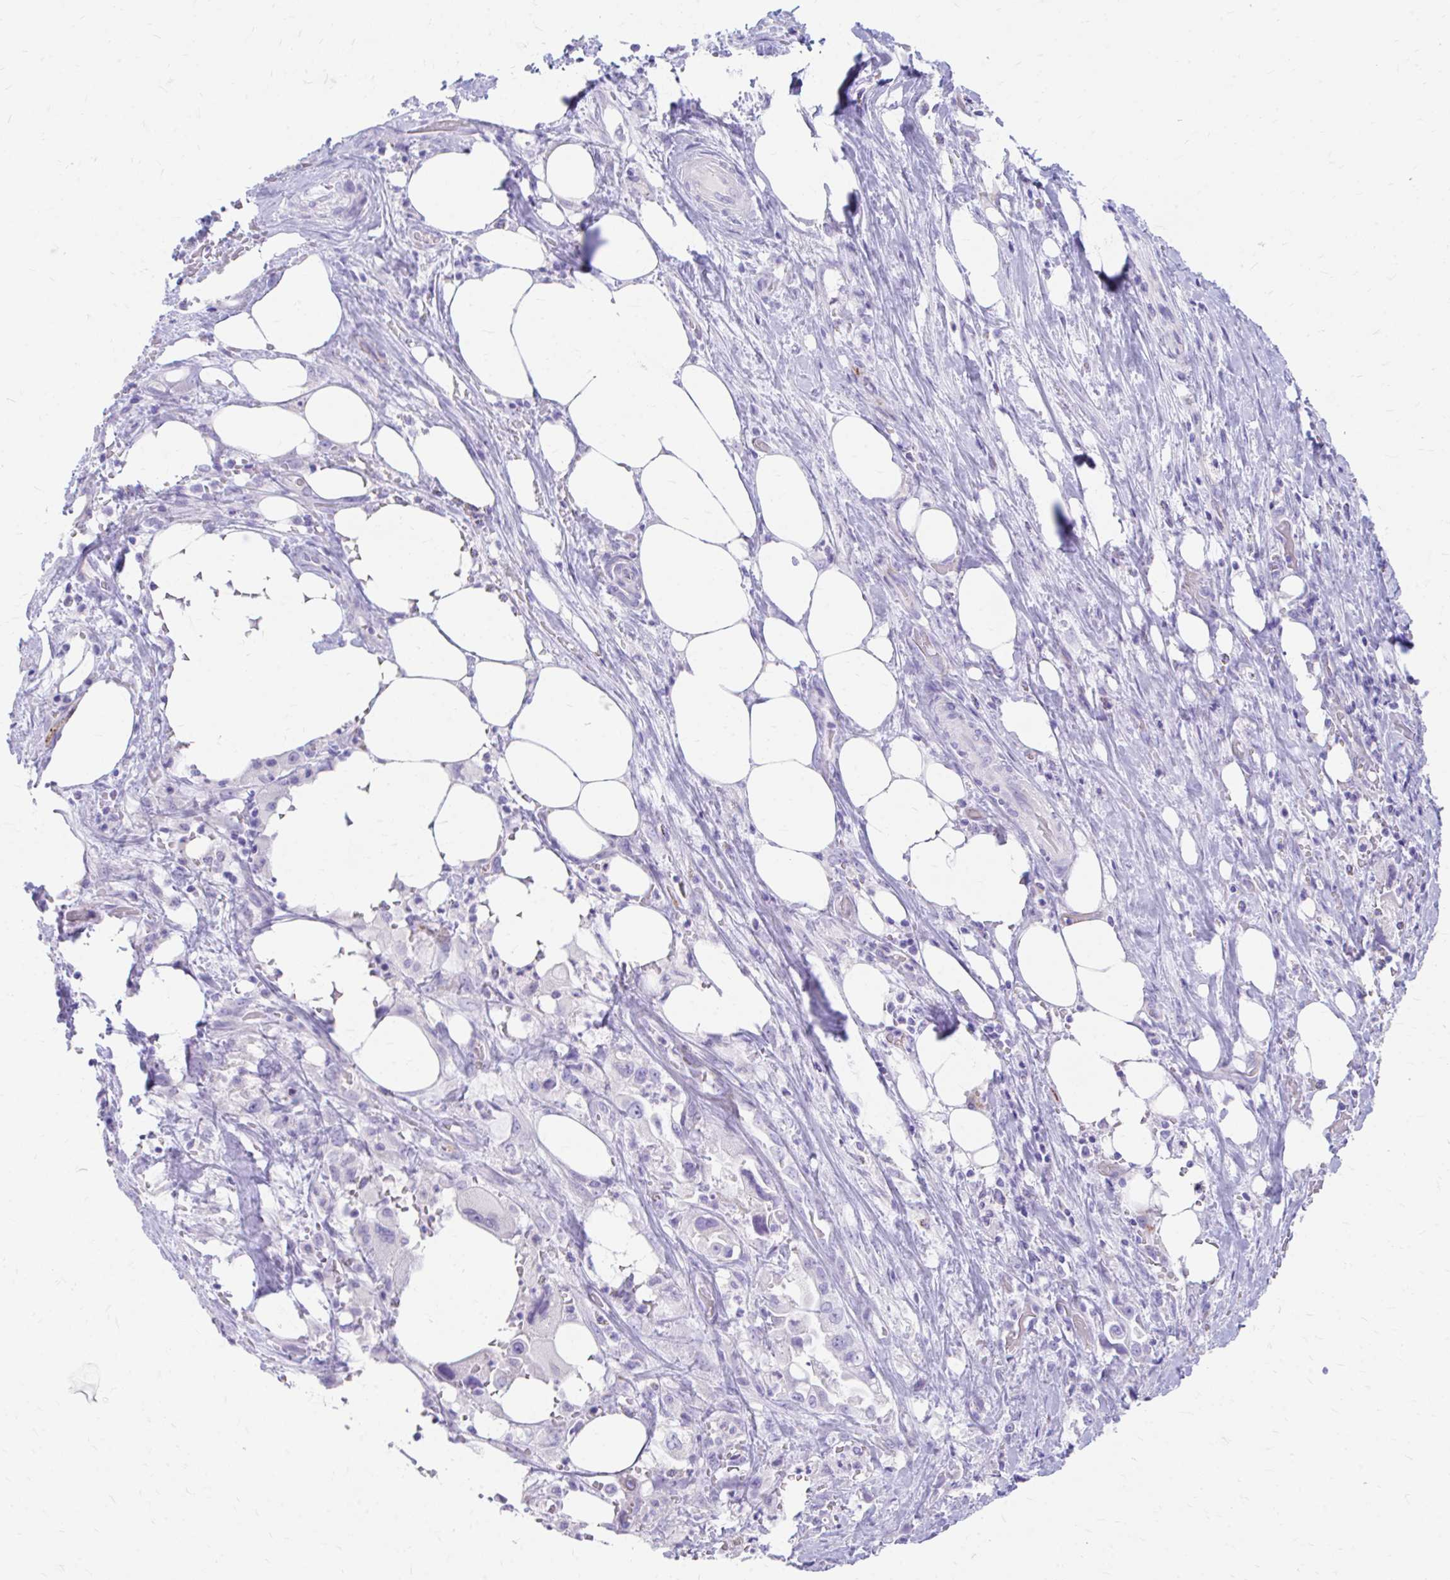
{"staining": {"intensity": "negative", "quantity": "none", "location": "none"}, "tissue": "pancreatic cancer", "cell_type": "Tumor cells", "image_type": "cancer", "snomed": [{"axis": "morphology", "description": "Adenocarcinoma, NOS"}, {"axis": "topography", "description": "Pancreas"}], "caption": "IHC of human pancreatic cancer demonstrates no staining in tumor cells.", "gene": "KRIT1", "patient": {"sex": "female", "age": 61}}